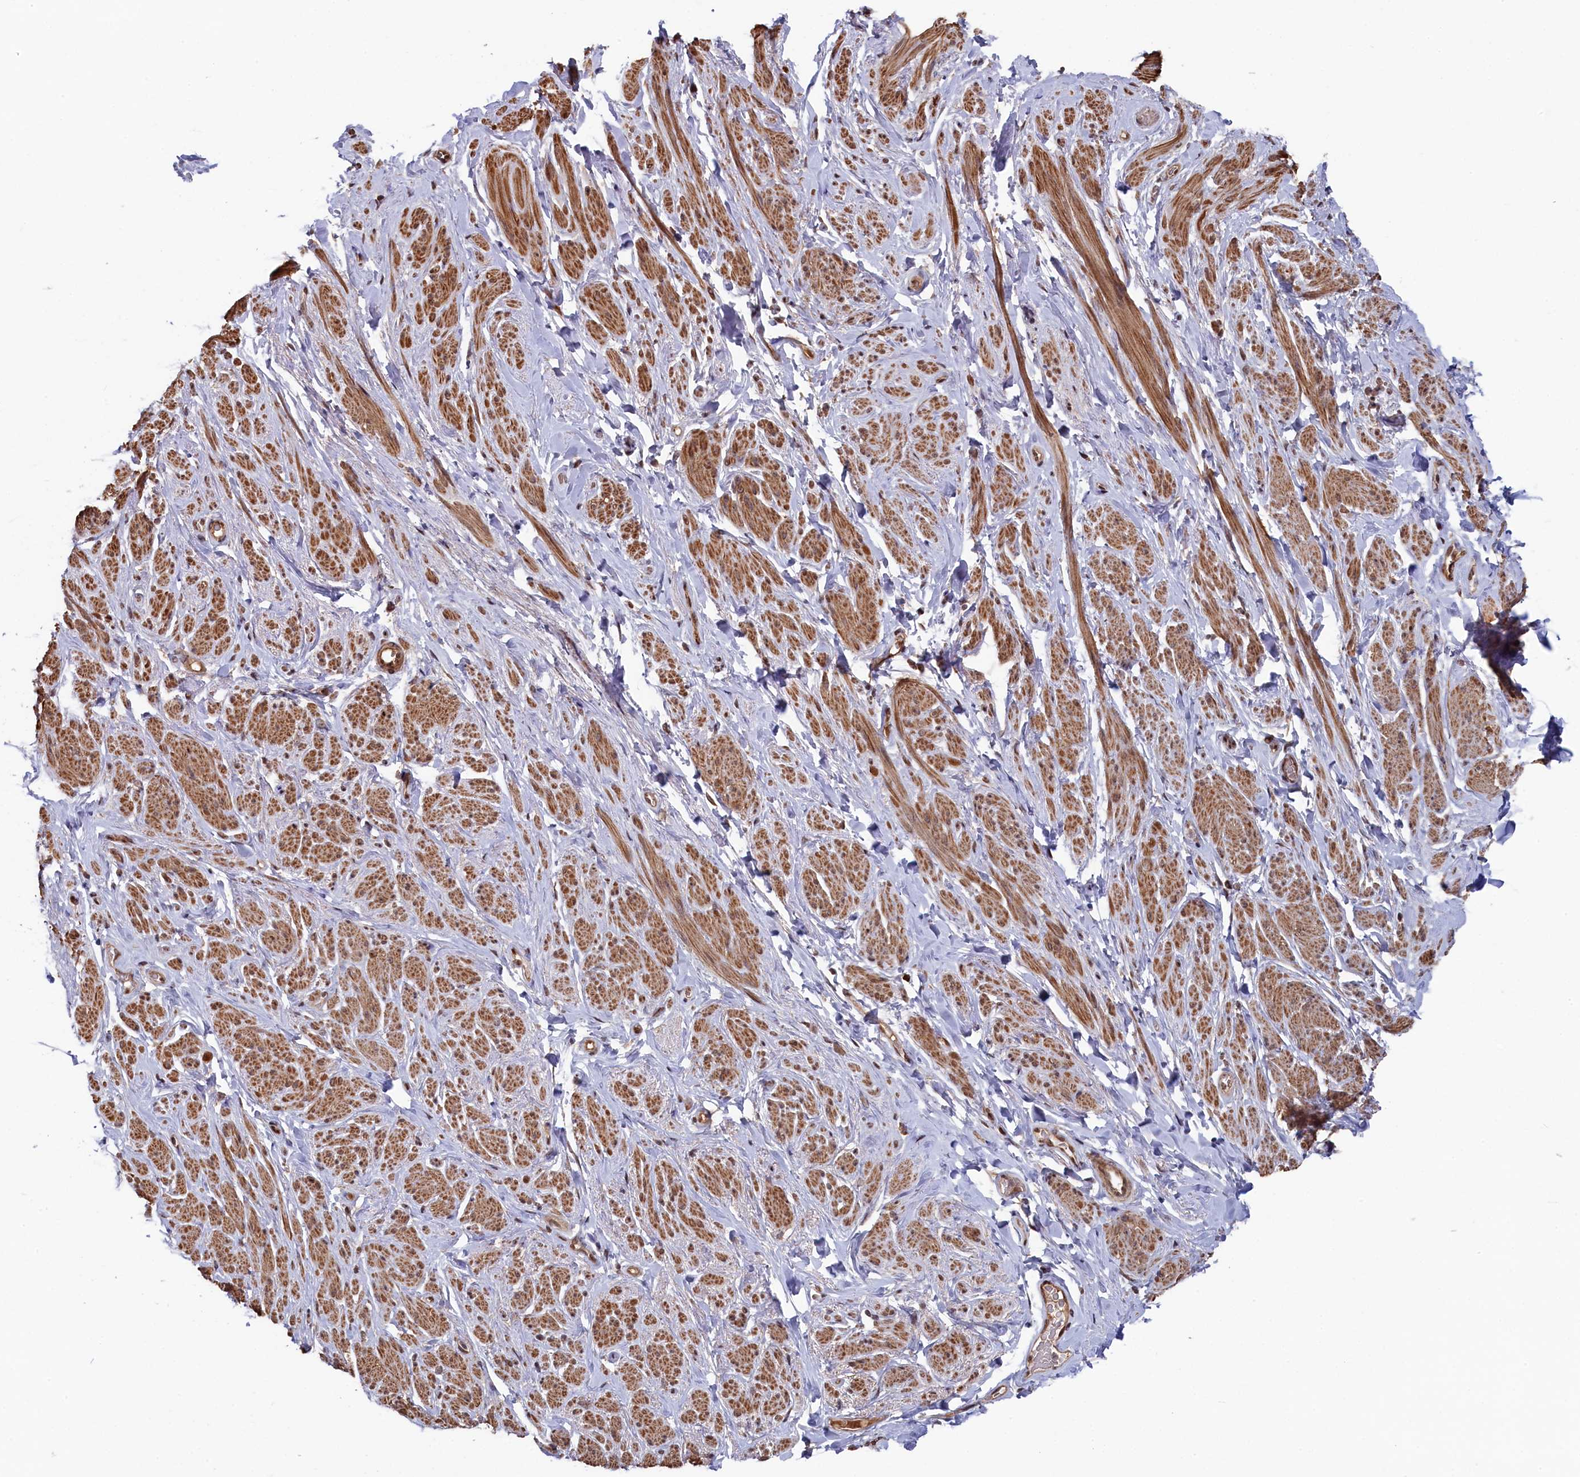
{"staining": {"intensity": "moderate", "quantity": ">75%", "location": "cytoplasmic/membranous"}, "tissue": "smooth muscle", "cell_type": "Smooth muscle cells", "image_type": "normal", "snomed": [{"axis": "morphology", "description": "Normal tissue, NOS"}, {"axis": "topography", "description": "Smooth muscle"}, {"axis": "topography", "description": "Peripheral nerve tissue"}], "caption": "Moderate cytoplasmic/membranous staining for a protein is present in approximately >75% of smooth muscle cells of unremarkable smooth muscle using IHC.", "gene": "CLPX", "patient": {"sex": "male", "age": 69}}